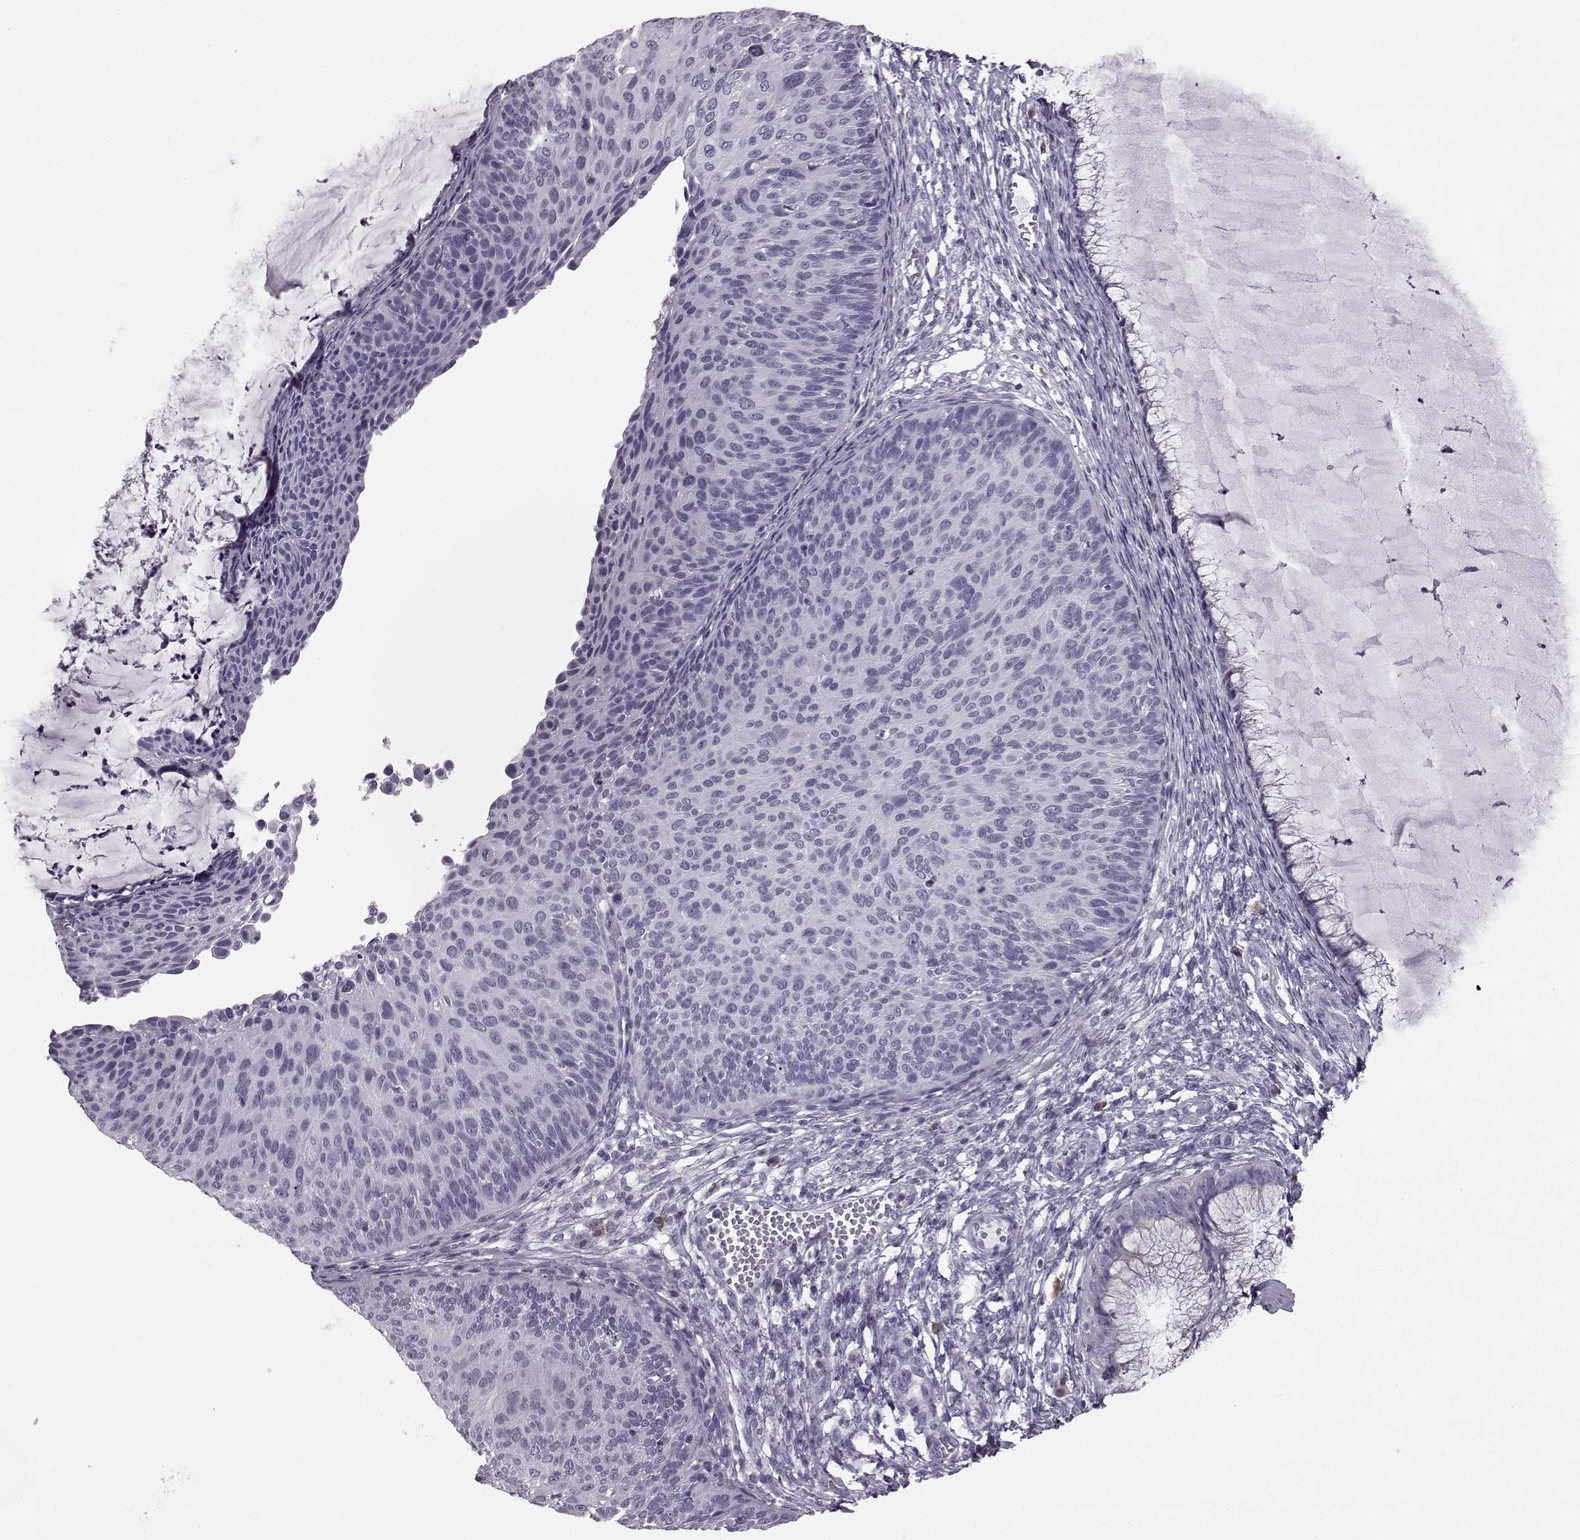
{"staining": {"intensity": "negative", "quantity": "none", "location": "none"}, "tissue": "cervical cancer", "cell_type": "Tumor cells", "image_type": "cancer", "snomed": [{"axis": "morphology", "description": "Squamous cell carcinoma, NOS"}, {"axis": "topography", "description": "Cervix"}], "caption": "Tumor cells show no significant staining in cervical cancer (squamous cell carcinoma).", "gene": "JSRP1", "patient": {"sex": "female", "age": 36}}